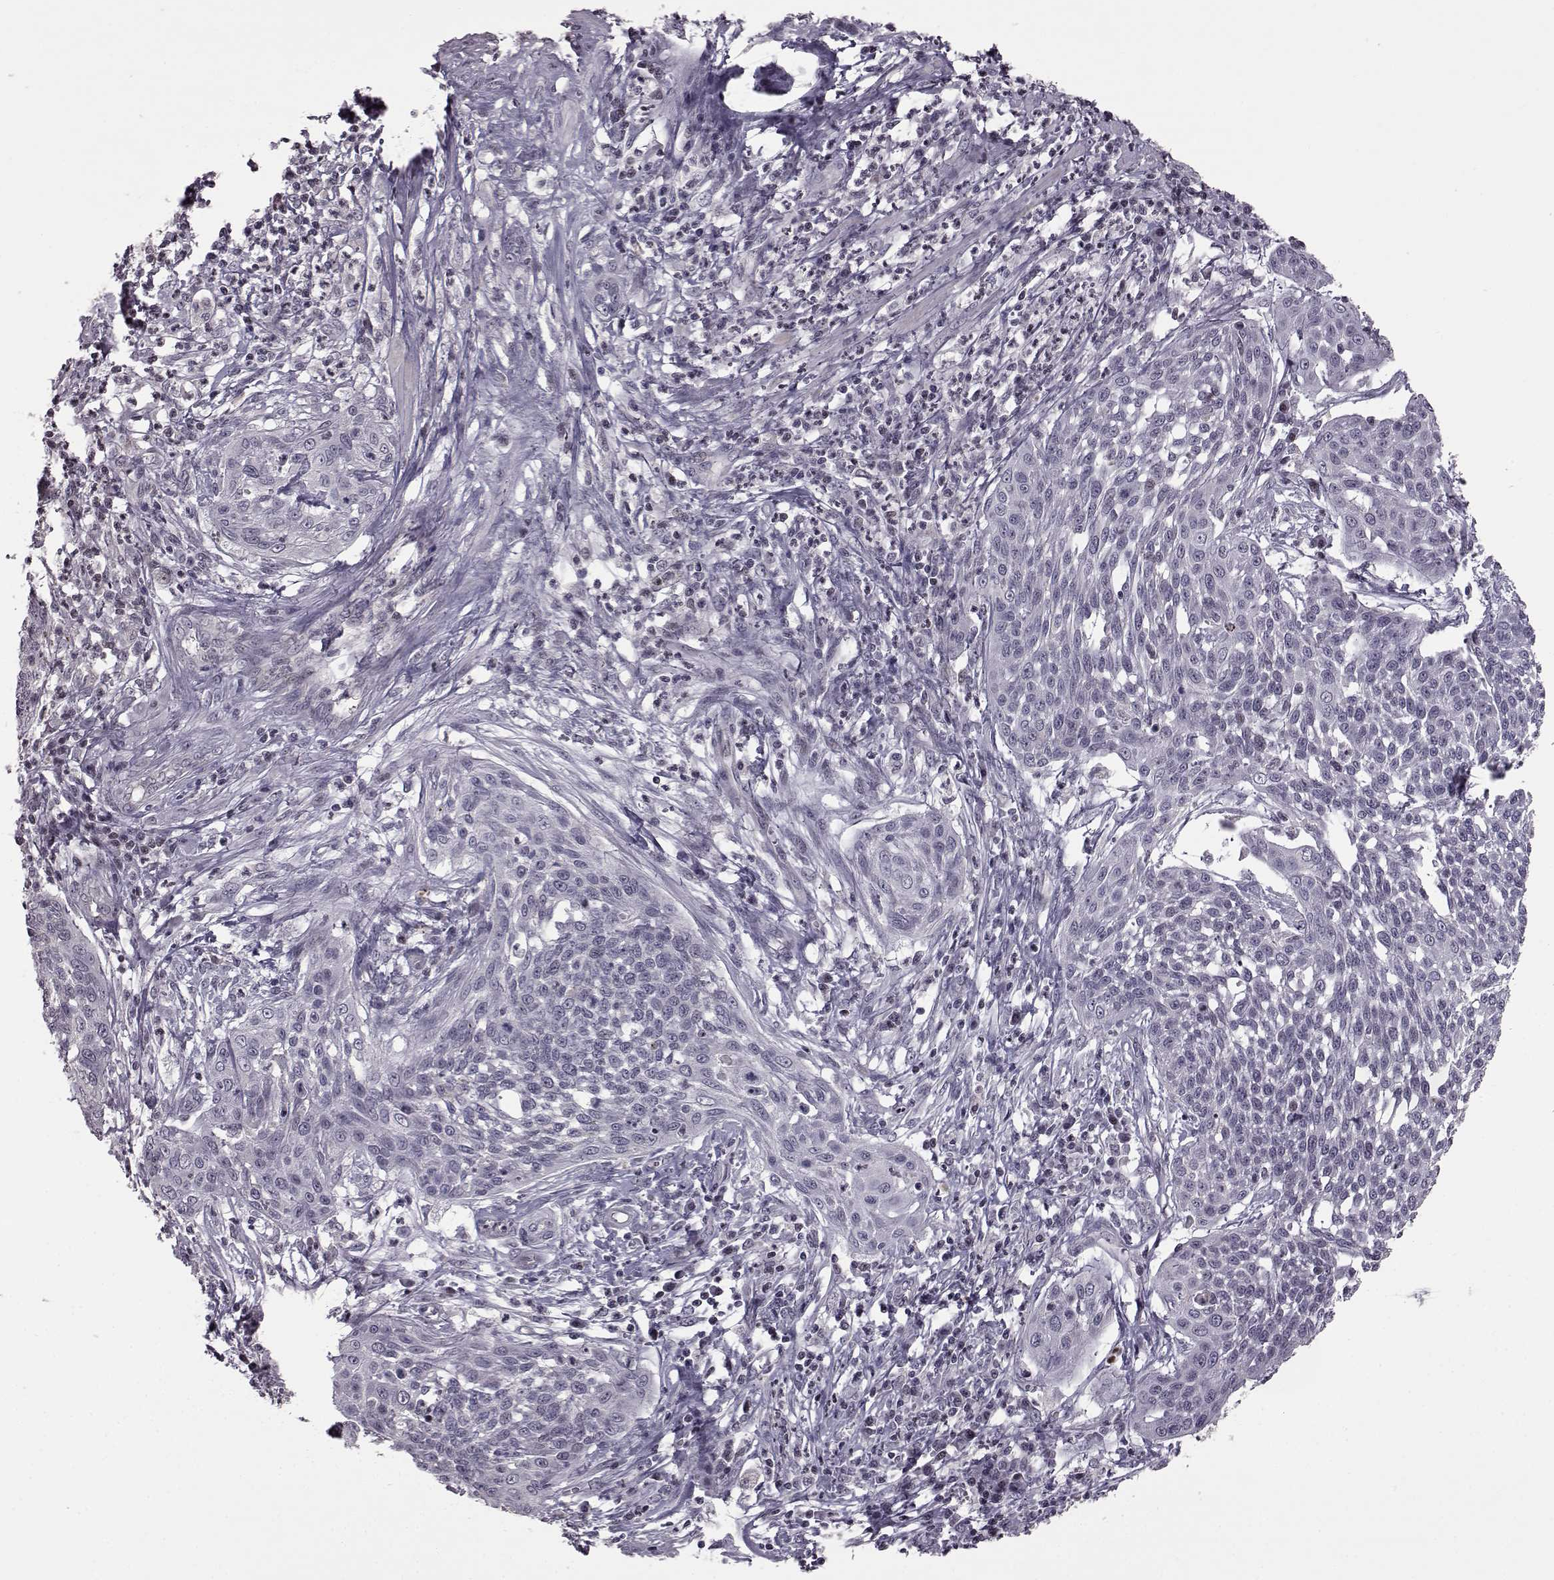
{"staining": {"intensity": "negative", "quantity": "none", "location": "none"}, "tissue": "cervical cancer", "cell_type": "Tumor cells", "image_type": "cancer", "snomed": [{"axis": "morphology", "description": "Squamous cell carcinoma, NOS"}, {"axis": "topography", "description": "Cervix"}], "caption": "High magnification brightfield microscopy of cervical cancer (squamous cell carcinoma) stained with DAB (brown) and counterstained with hematoxylin (blue): tumor cells show no significant expression.", "gene": "GAL", "patient": {"sex": "female", "age": 34}}